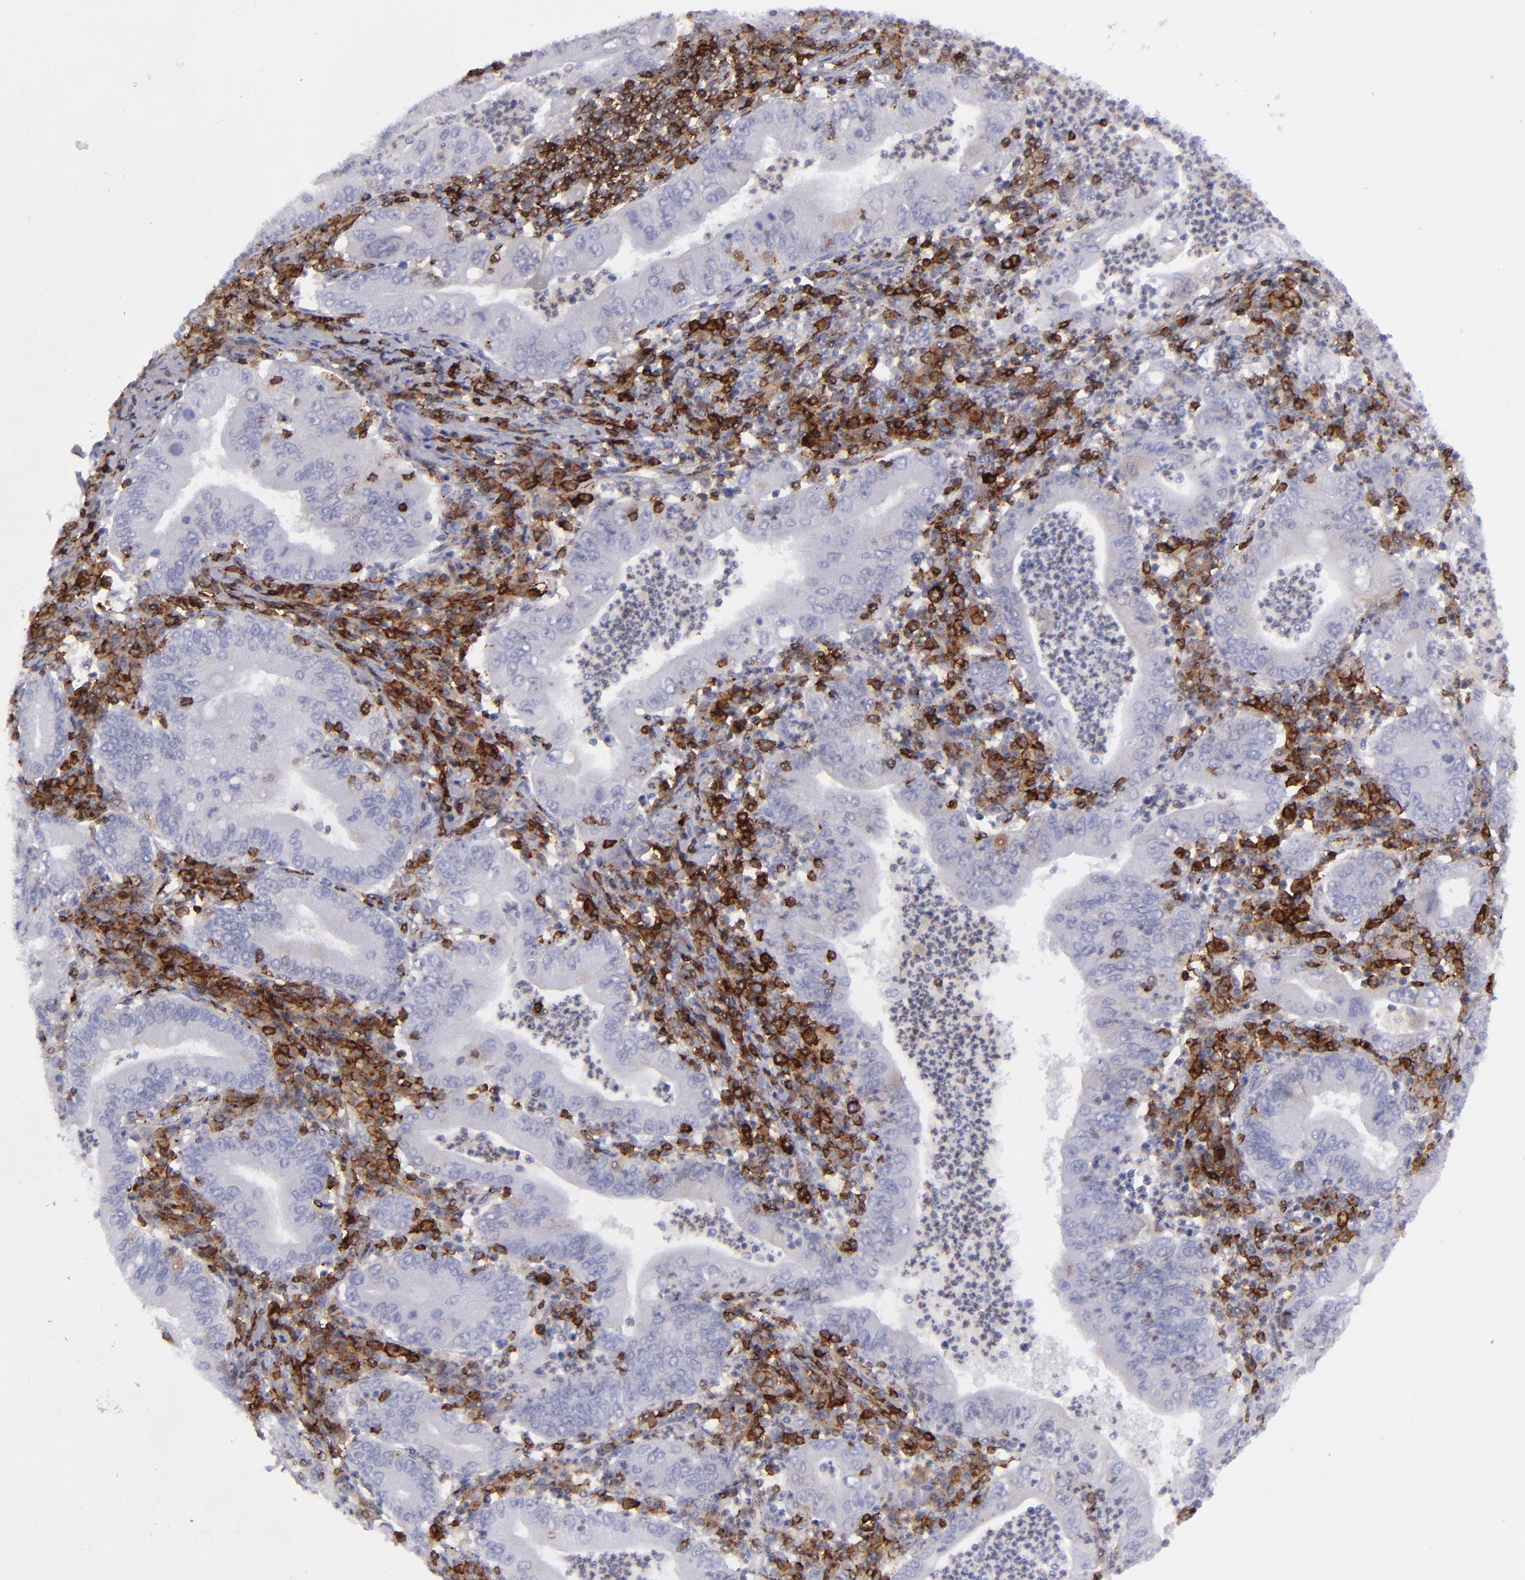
{"staining": {"intensity": "negative", "quantity": "none", "location": "none"}, "tissue": "stomach cancer", "cell_type": "Tumor cells", "image_type": "cancer", "snomed": [{"axis": "morphology", "description": "Normal tissue, NOS"}, {"axis": "morphology", "description": "Adenocarcinoma, NOS"}, {"axis": "topography", "description": "Esophagus"}, {"axis": "topography", "description": "Stomach, upper"}, {"axis": "topography", "description": "Peripheral nerve tissue"}], "caption": "There is no significant expression in tumor cells of stomach cancer.", "gene": "CD27", "patient": {"sex": "male", "age": 62}}